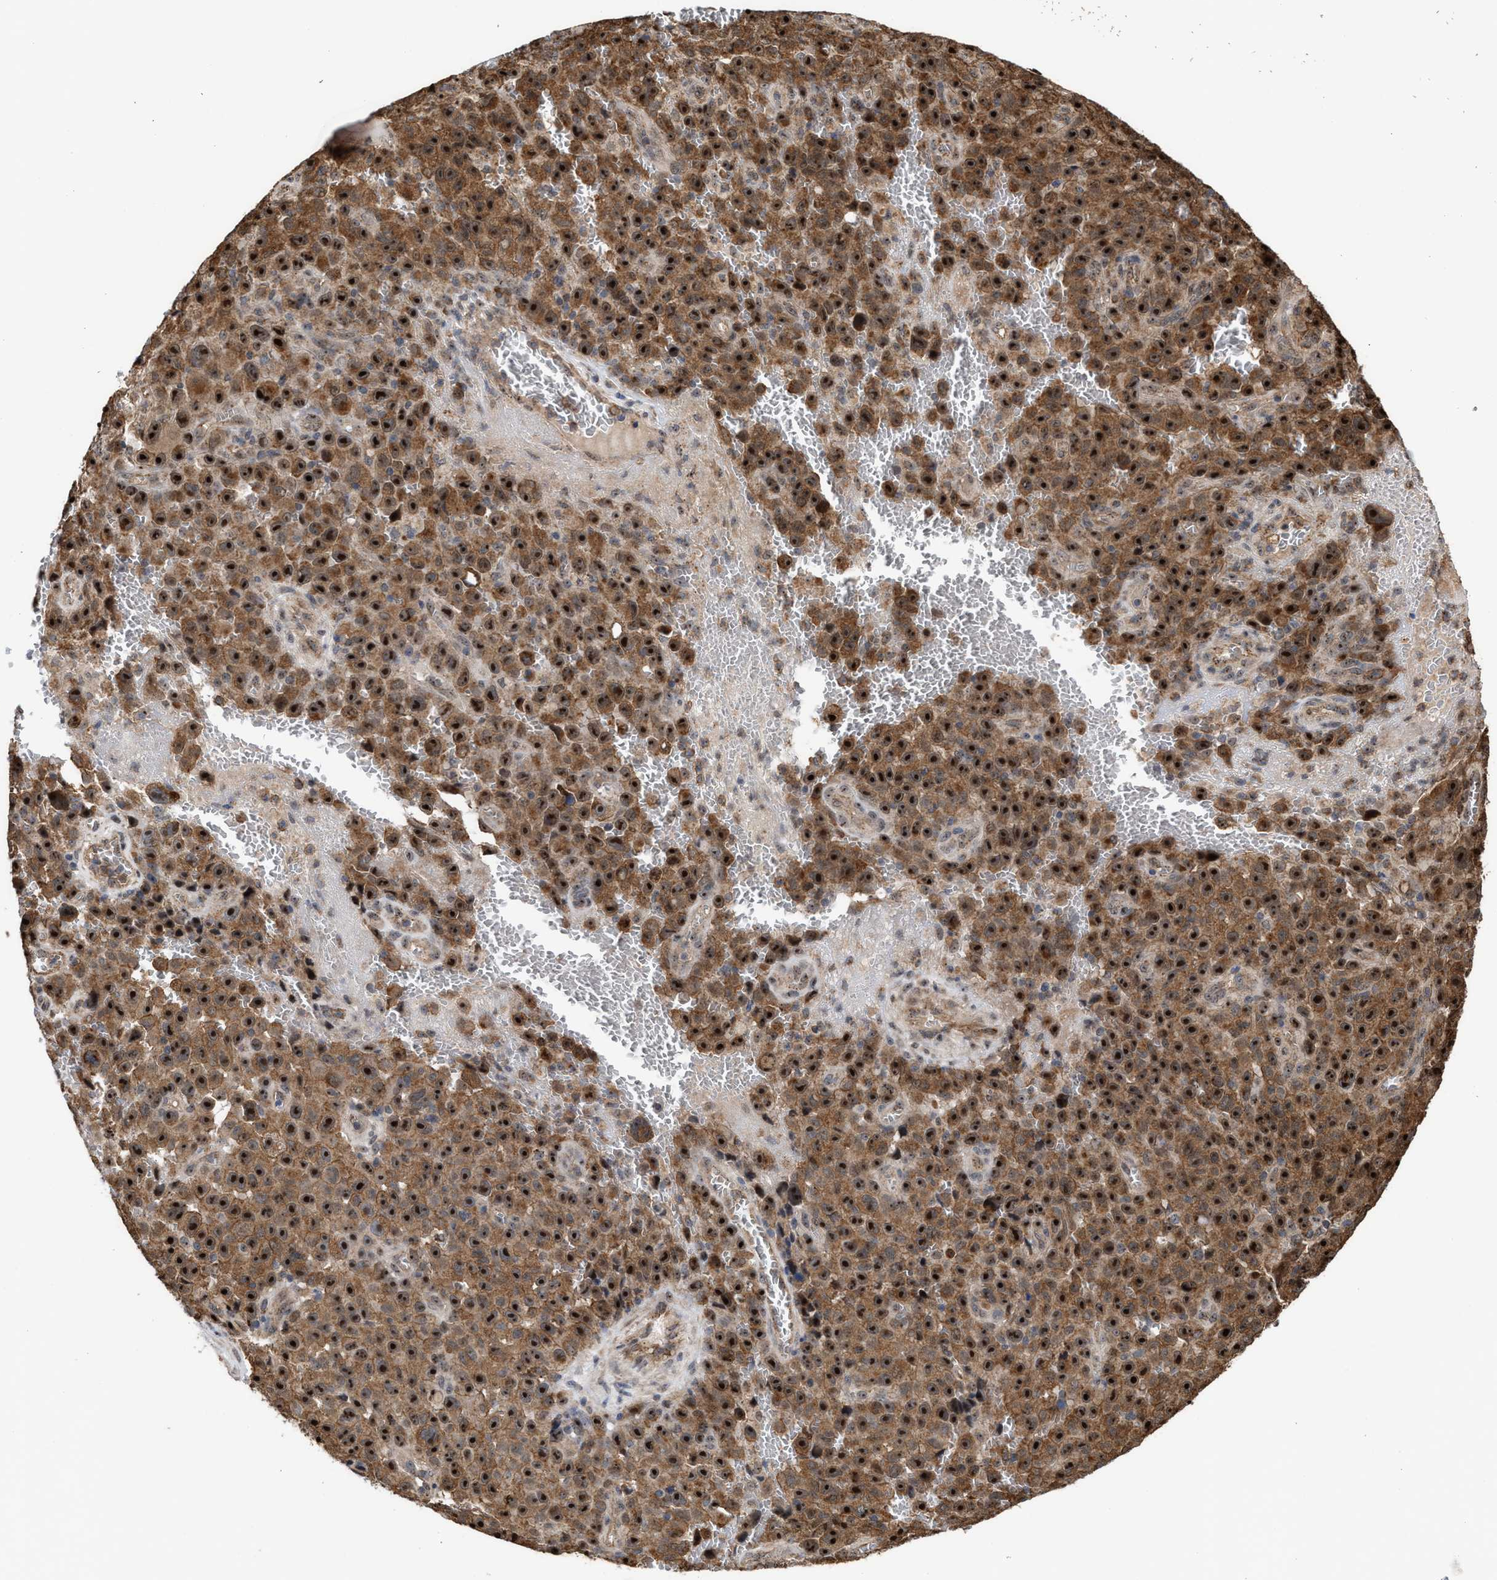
{"staining": {"intensity": "strong", "quantity": ">75%", "location": "cytoplasmic/membranous,nuclear"}, "tissue": "melanoma", "cell_type": "Tumor cells", "image_type": "cancer", "snomed": [{"axis": "morphology", "description": "Malignant melanoma, NOS"}, {"axis": "topography", "description": "Skin"}], "caption": "Melanoma stained with IHC demonstrates strong cytoplasmic/membranous and nuclear staining in approximately >75% of tumor cells.", "gene": "EXOSC2", "patient": {"sex": "female", "age": 82}}